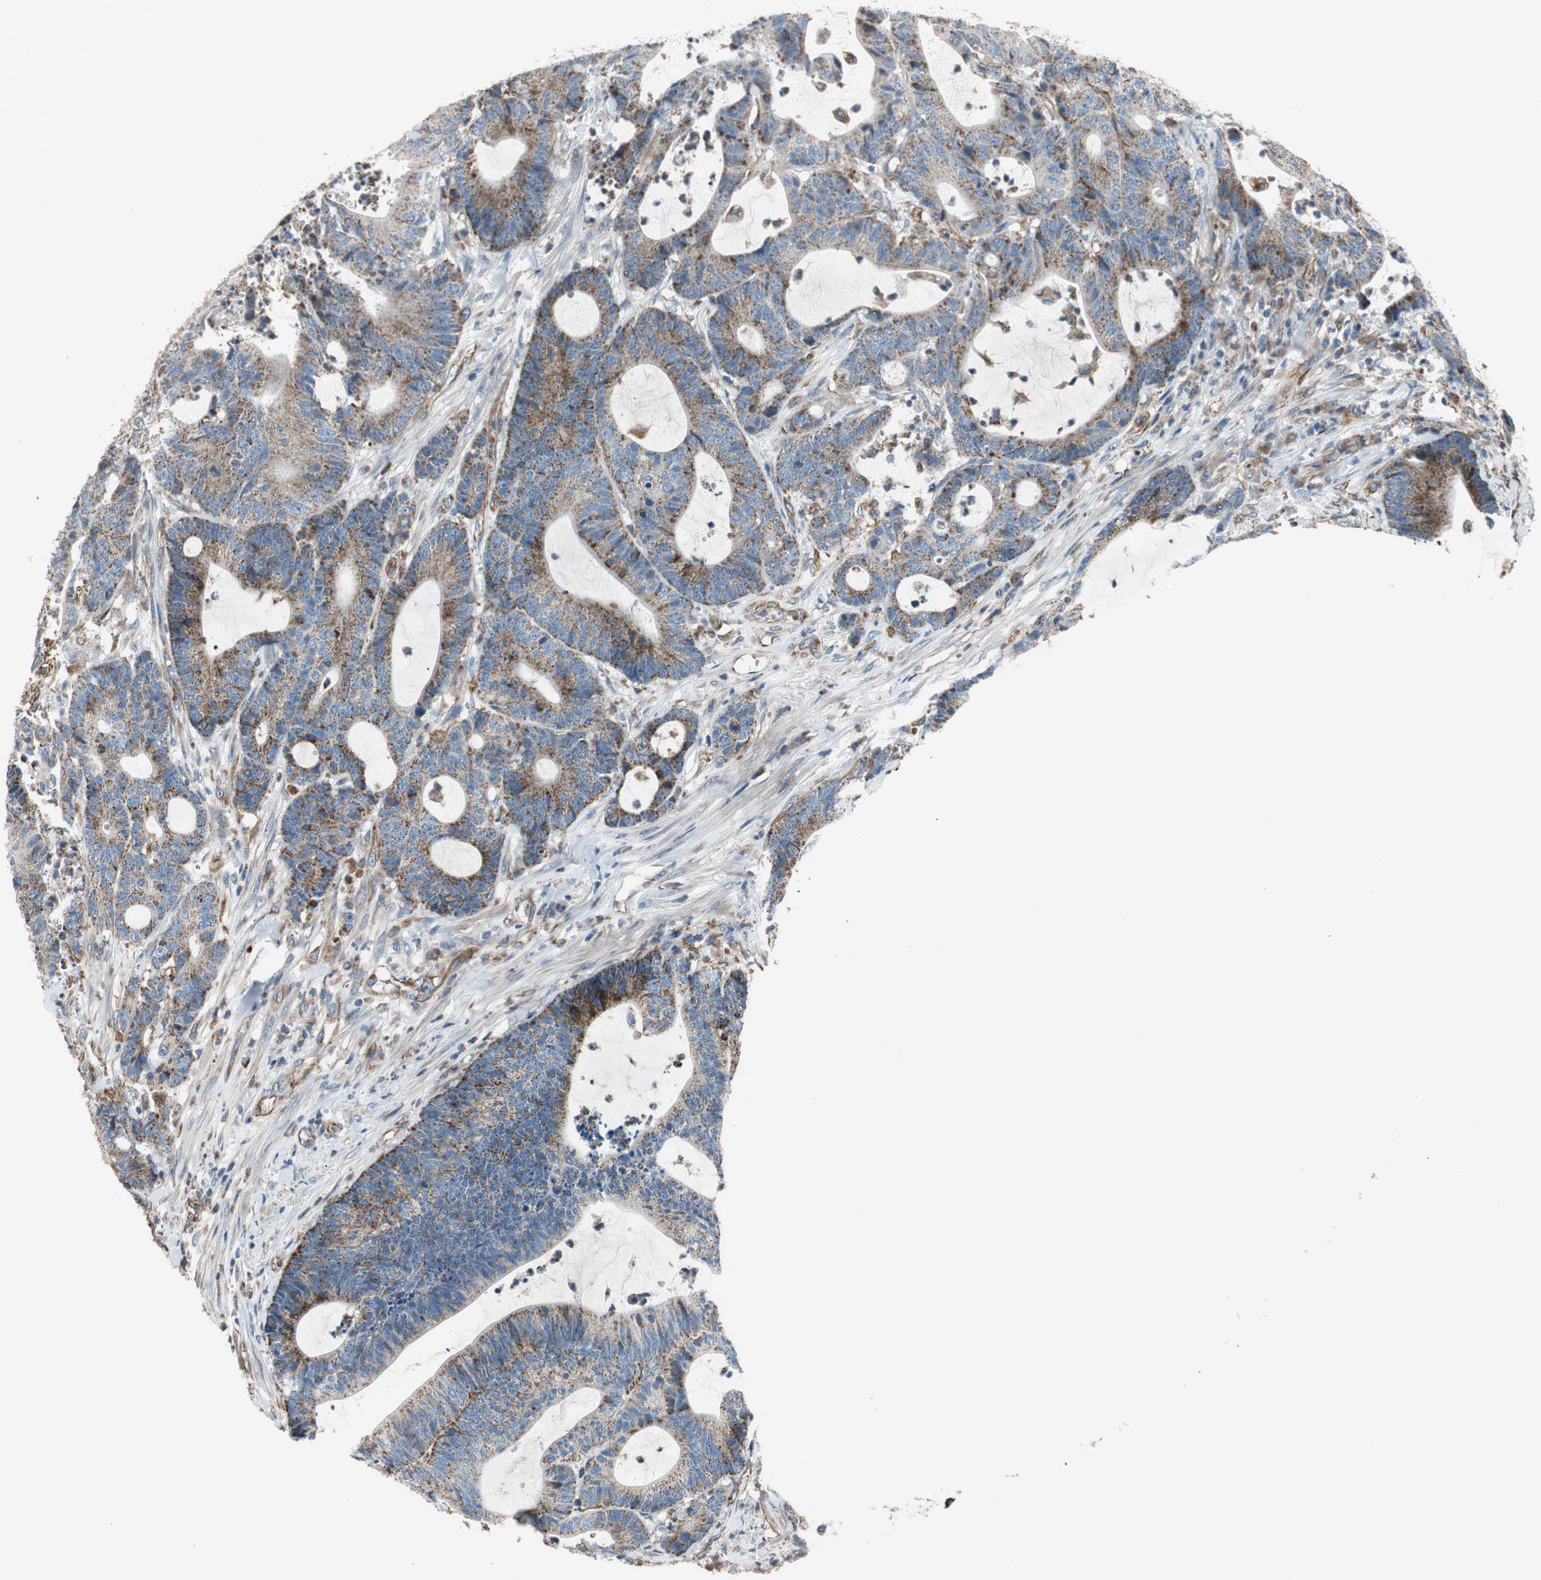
{"staining": {"intensity": "moderate", "quantity": "25%-75%", "location": "cytoplasmic/membranous"}, "tissue": "colorectal cancer", "cell_type": "Tumor cells", "image_type": "cancer", "snomed": [{"axis": "morphology", "description": "Adenocarcinoma, NOS"}, {"axis": "topography", "description": "Colon"}], "caption": "The histopathology image reveals a brown stain indicating the presence of a protein in the cytoplasmic/membranous of tumor cells in colorectal cancer.", "gene": "SRCIN1", "patient": {"sex": "female", "age": 84}}